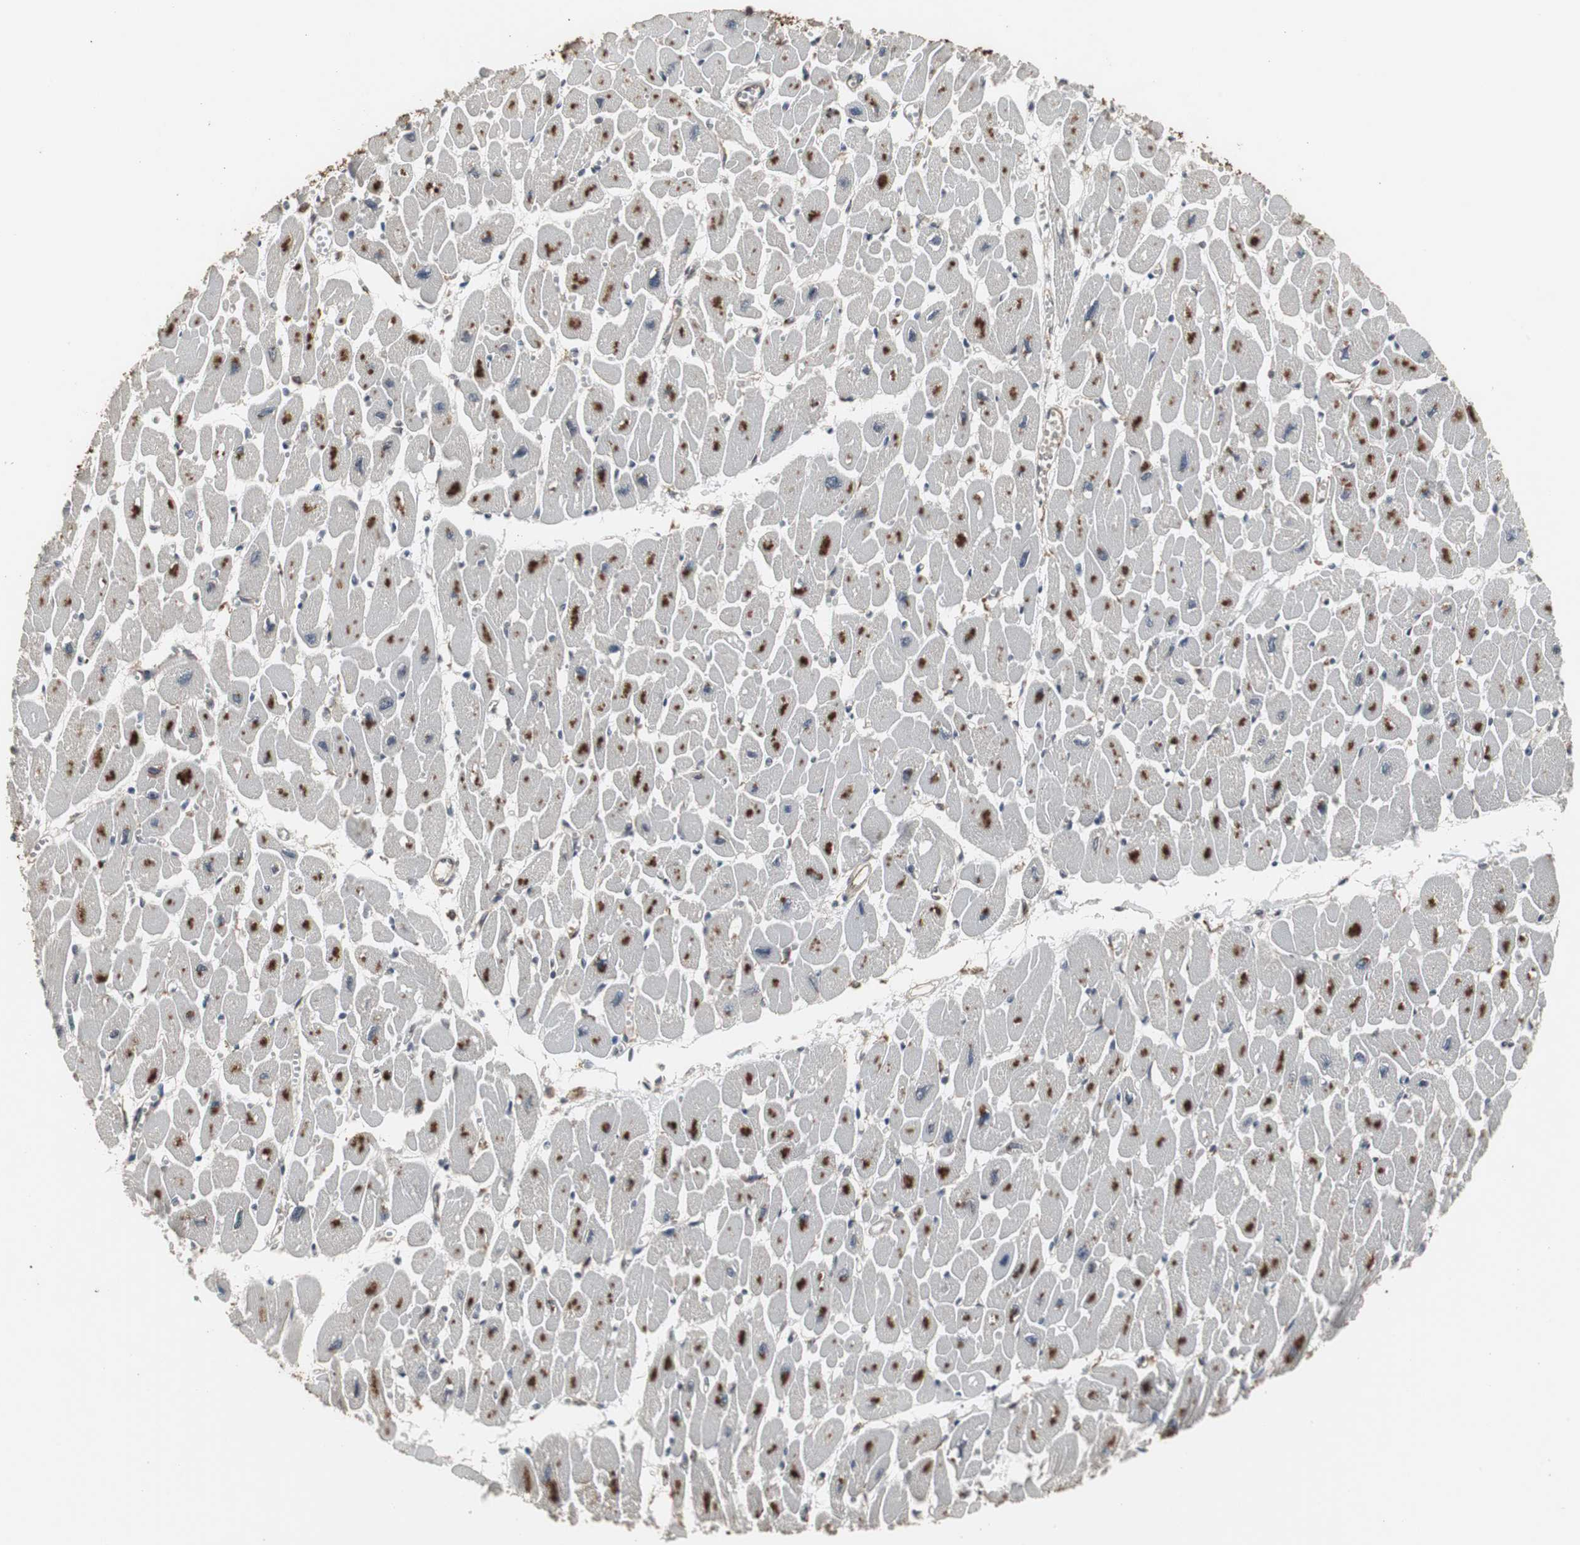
{"staining": {"intensity": "negative", "quantity": "none", "location": "none"}, "tissue": "heart muscle", "cell_type": "Cardiomyocytes", "image_type": "normal", "snomed": [{"axis": "morphology", "description": "Normal tissue, NOS"}, {"axis": "topography", "description": "Heart"}], "caption": "High magnification brightfield microscopy of unremarkable heart muscle stained with DAB (3,3'-diaminobenzidine) (brown) and counterstained with hematoxylin (blue): cardiomyocytes show no significant staining. (DAB IHC, high magnification).", "gene": "ATP2B2", "patient": {"sex": "female", "age": 54}}